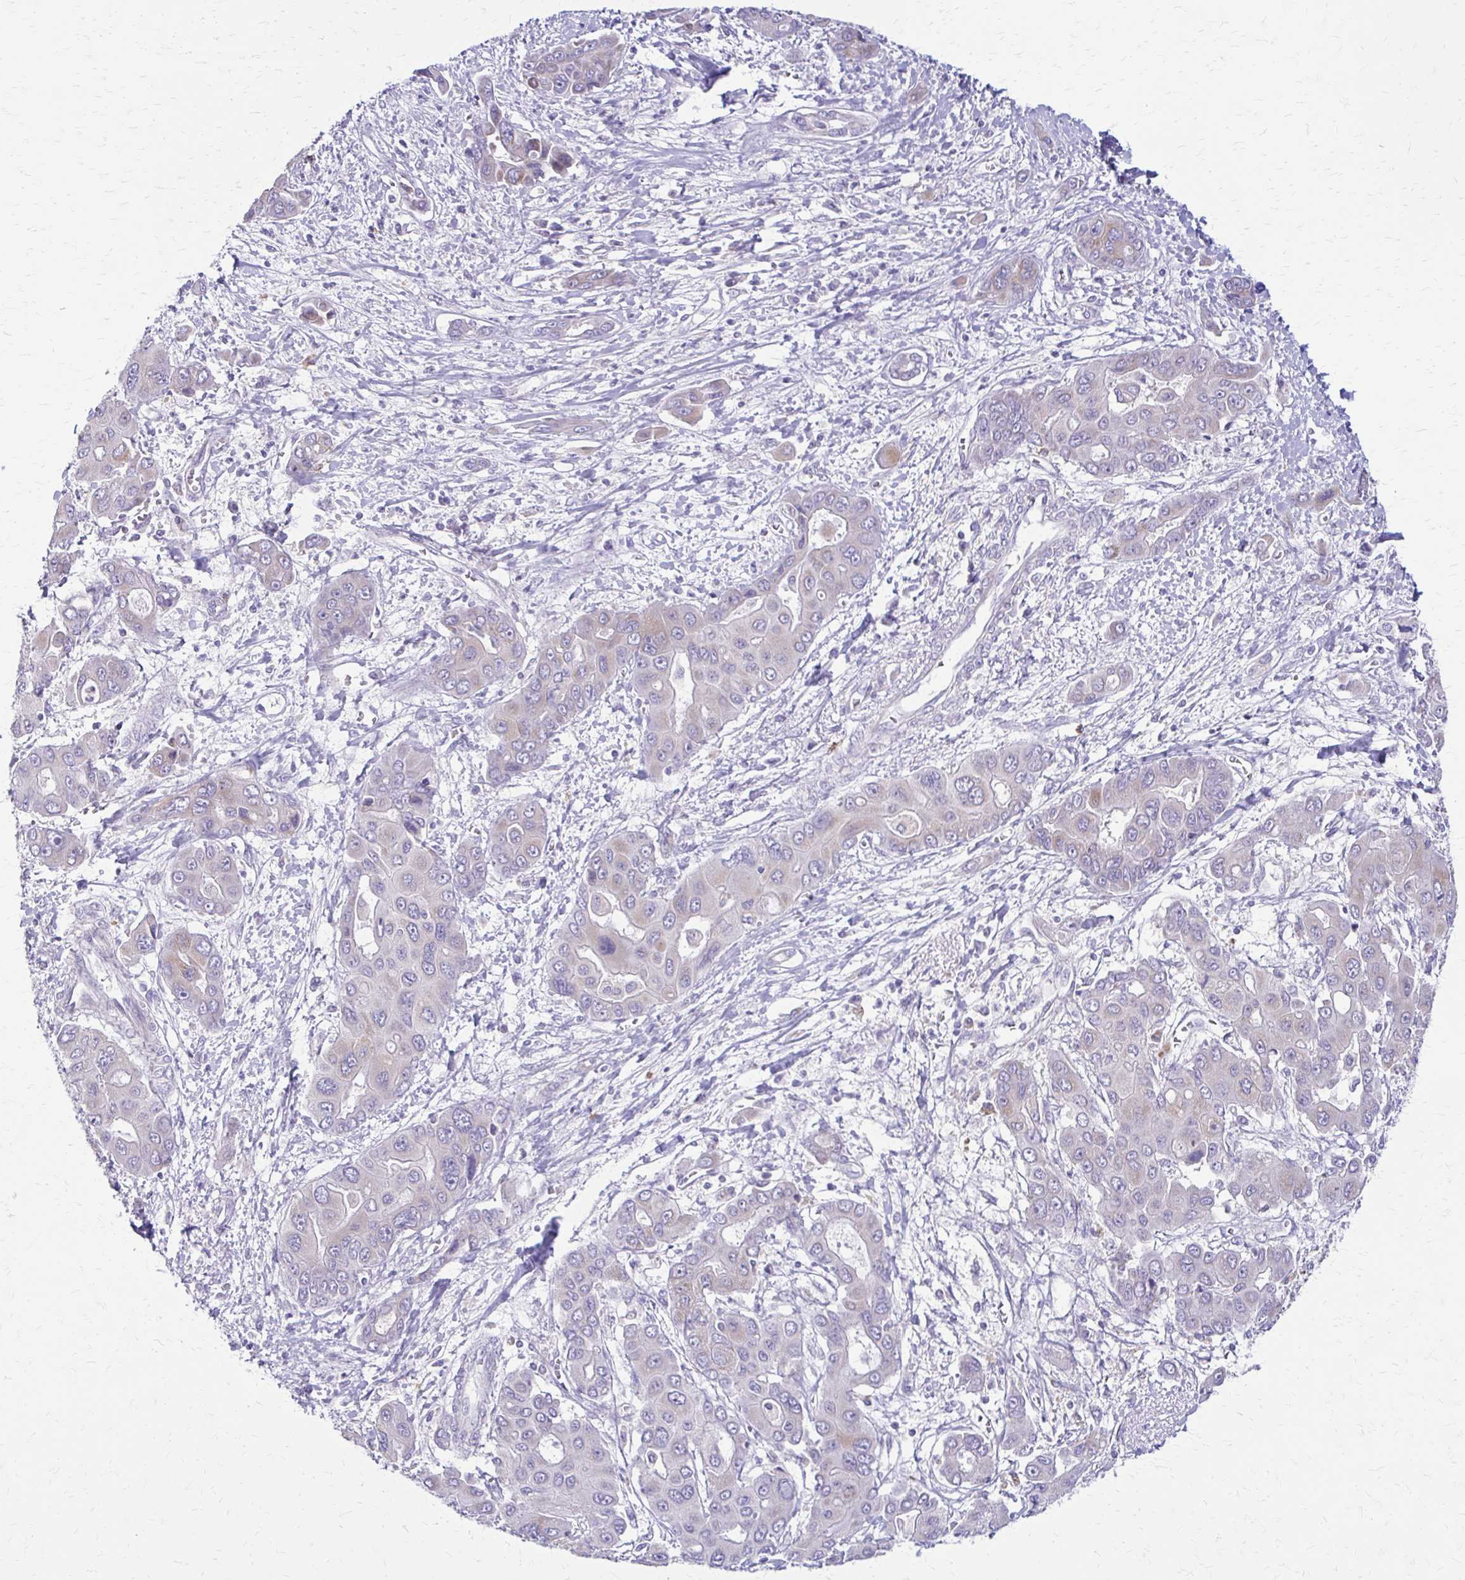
{"staining": {"intensity": "negative", "quantity": "none", "location": "none"}, "tissue": "liver cancer", "cell_type": "Tumor cells", "image_type": "cancer", "snomed": [{"axis": "morphology", "description": "Cholangiocarcinoma"}, {"axis": "topography", "description": "Liver"}], "caption": "Cholangiocarcinoma (liver) stained for a protein using immunohistochemistry demonstrates no positivity tumor cells.", "gene": "SAMD13", "patient": {"sex": "male", "age": 67}}